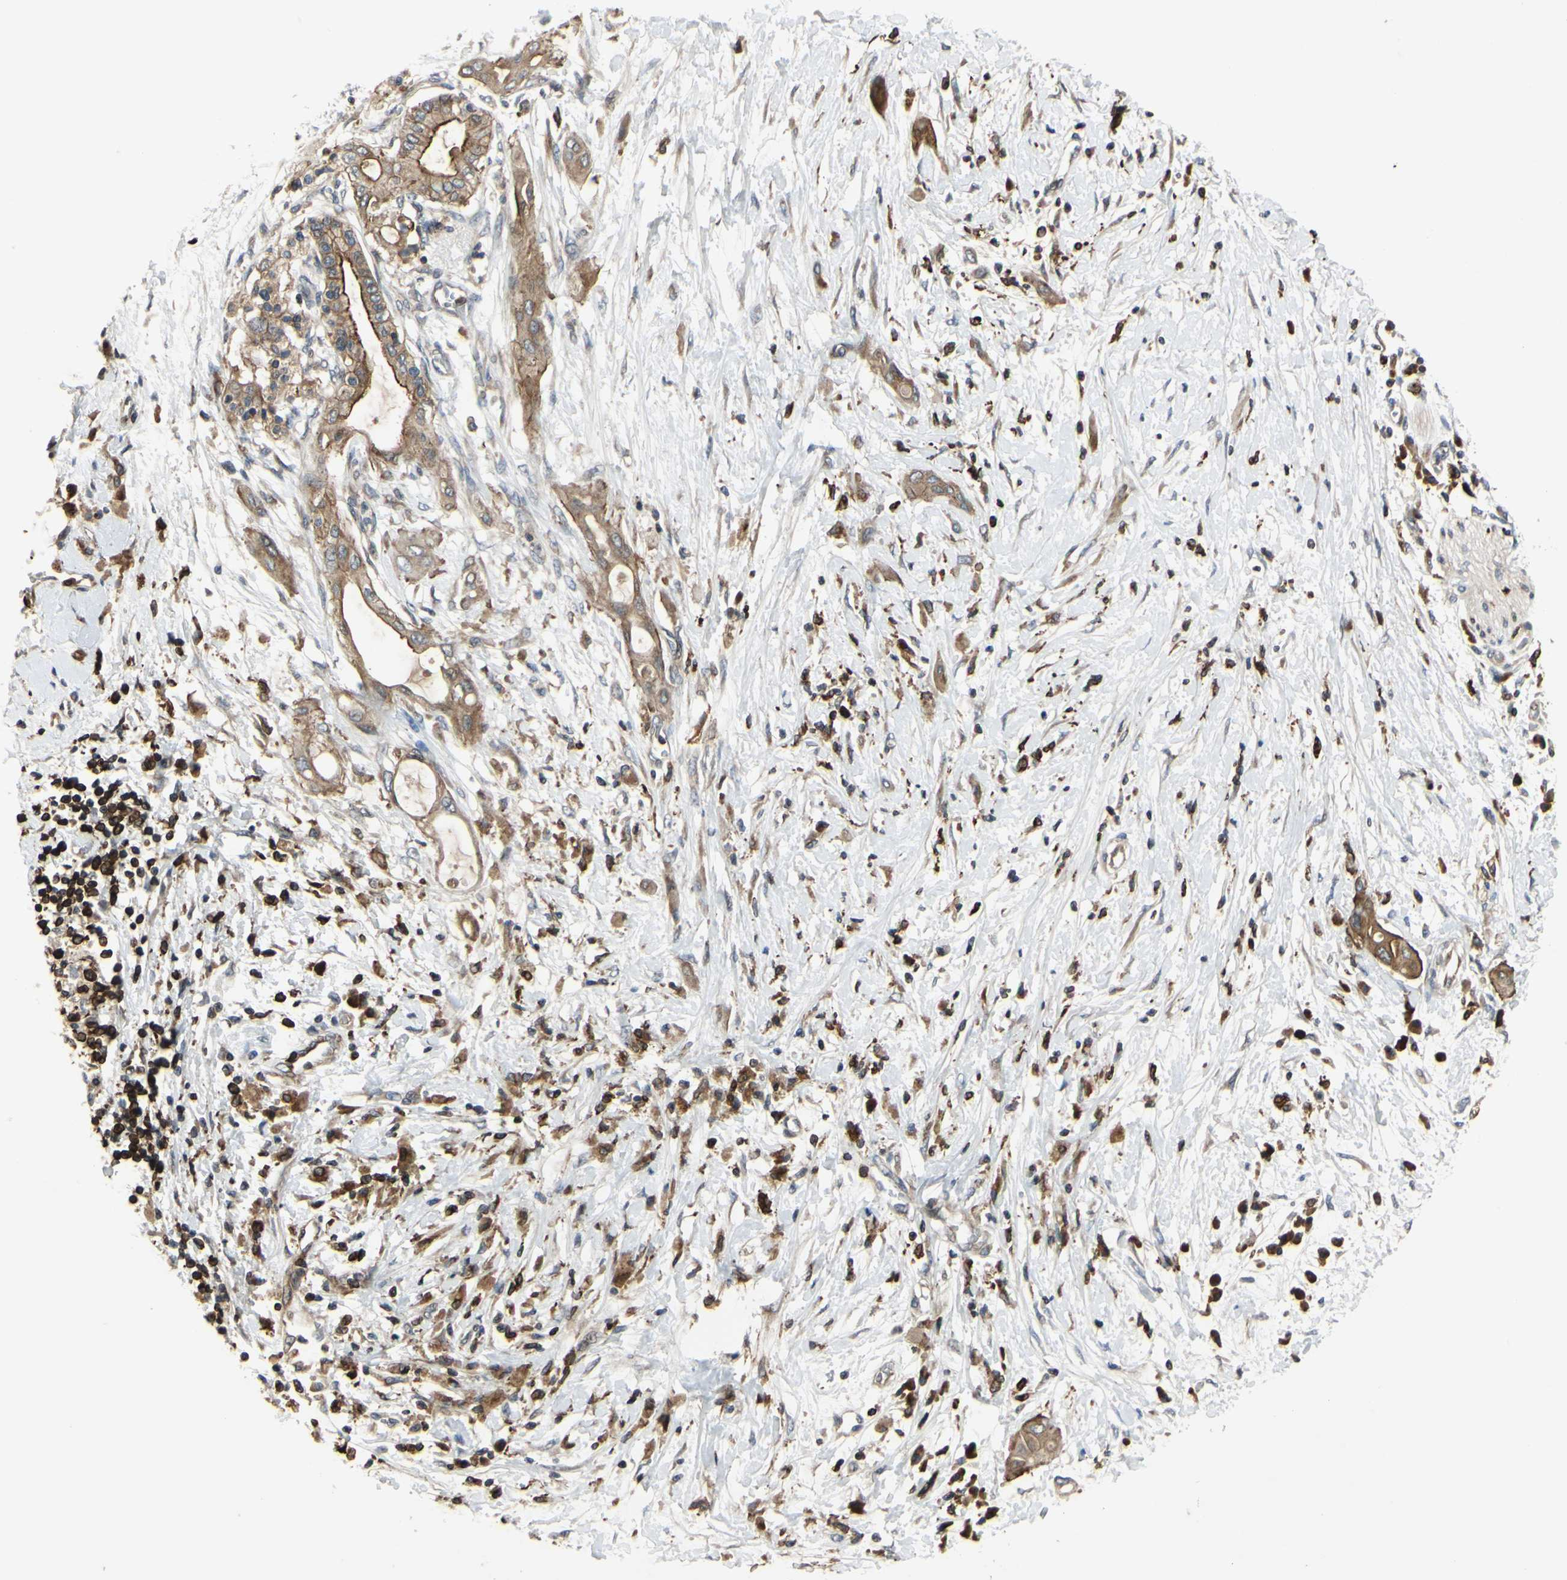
{"staining": {"intensity": "weak", "quantity": ">75%", "location": "cytoplasmic/membranous"}, "tissue": "pancreatic cancer", "cell_type": "Tumor cells", "image_type": "cancer", "snomed": [{"axis": "morphology", "description": "Adenocarcinoma, NOS"}, {"axis": "morphology", "description": "Adenocarcinoma, metastatic, NOS"}, {"axis": "topography", "description": "Lymph node"}, {"axis": "topography", "description": "Pancreas"}, {"axis": "topography", "description": "Duodenum"}], "caption": "Pancreatic cancer stained with immunohistochemistry (IHC) reveals weak cytoplasmic/membranous expression in approximately >75% of tumor cells.", "gene": "PLXNA2", "patient": {"sex": "female", "age": 64}}